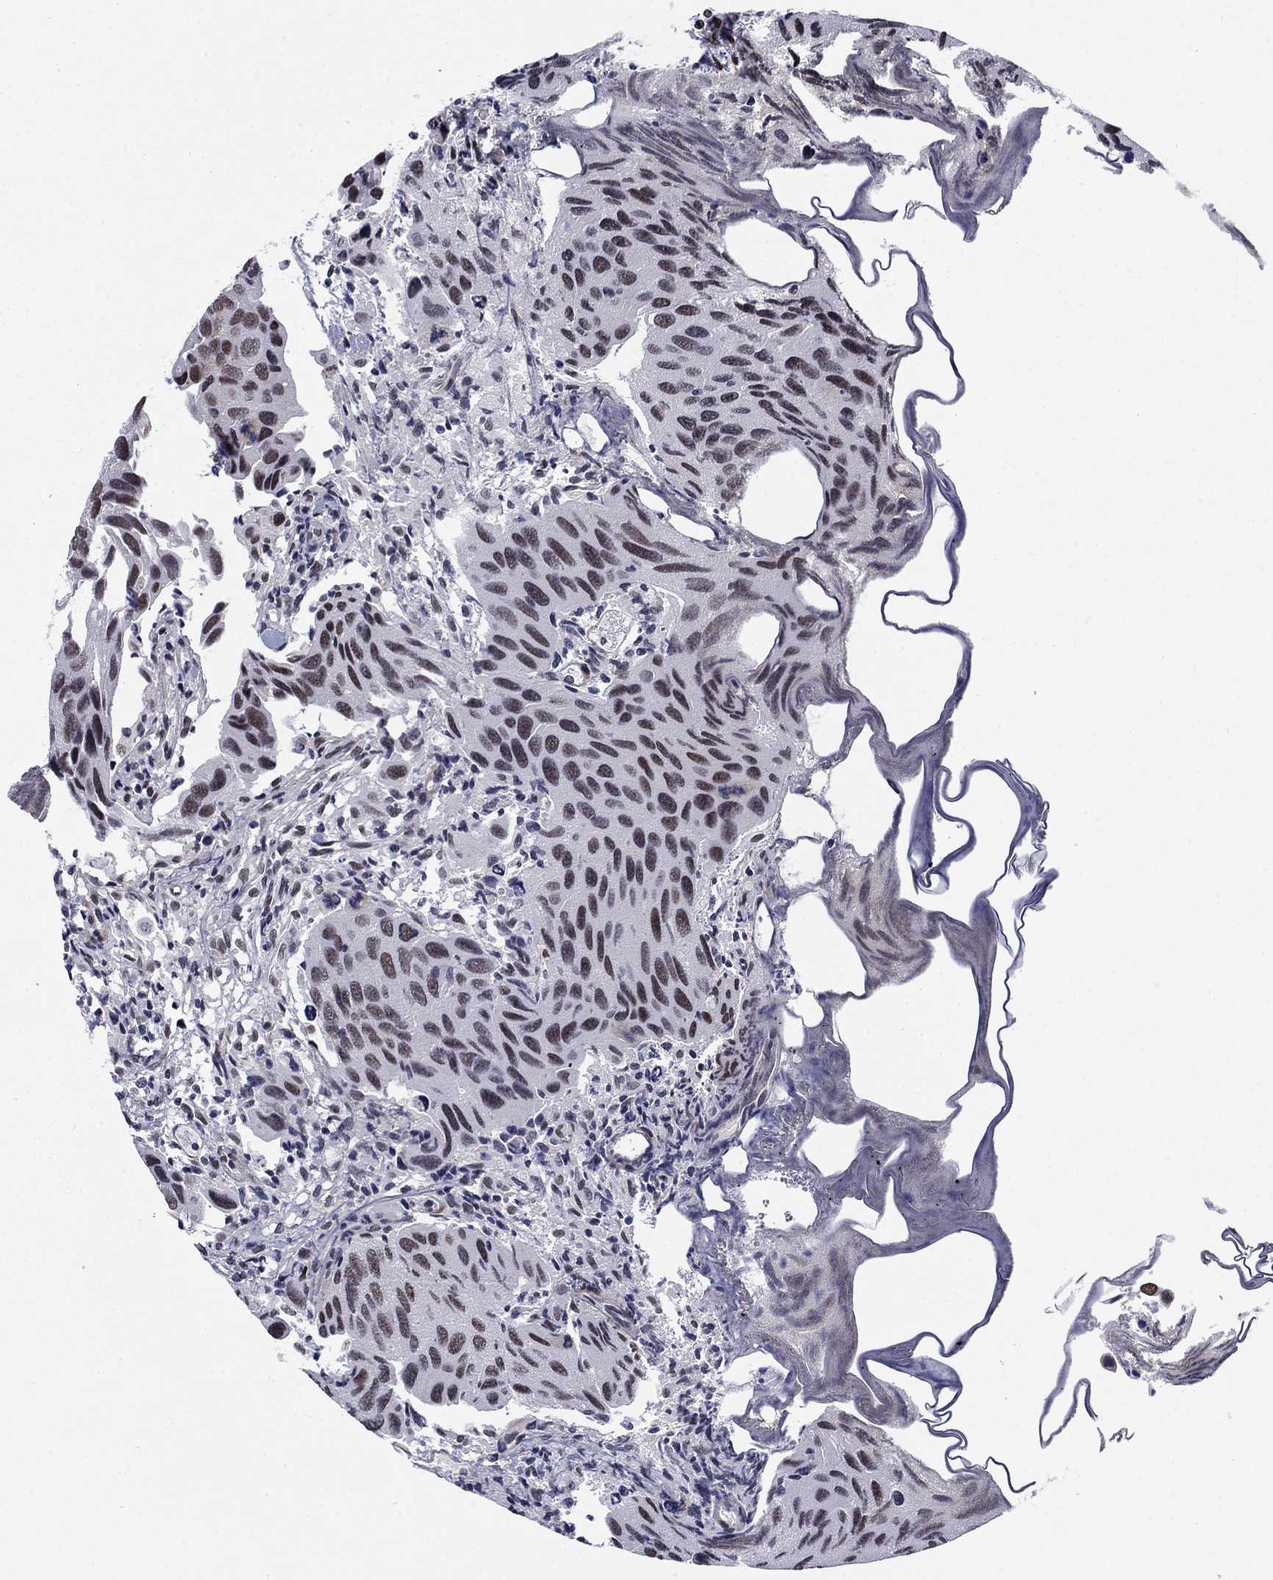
{"staining": {"intensity": "moderate", "quantity": "25%-75%", "location": "nuclear"}, "tissue": "urothelial cancer", "cell_type": "Tumor cells", "image_type": "cancer", "snomed": [{"axis": "morphology", "description": "Urothelial carcinoma, High grade"}, {"axis": "topography", "description": "Urinary bladder"}], "caption": "Protein analysis of urothelial cancer tissue displays moderate nuclear expression in approximately 25%-75% of tumor cells.", "gene": "RPRD1B", "patient": {"sex": "male", "age": 79}}